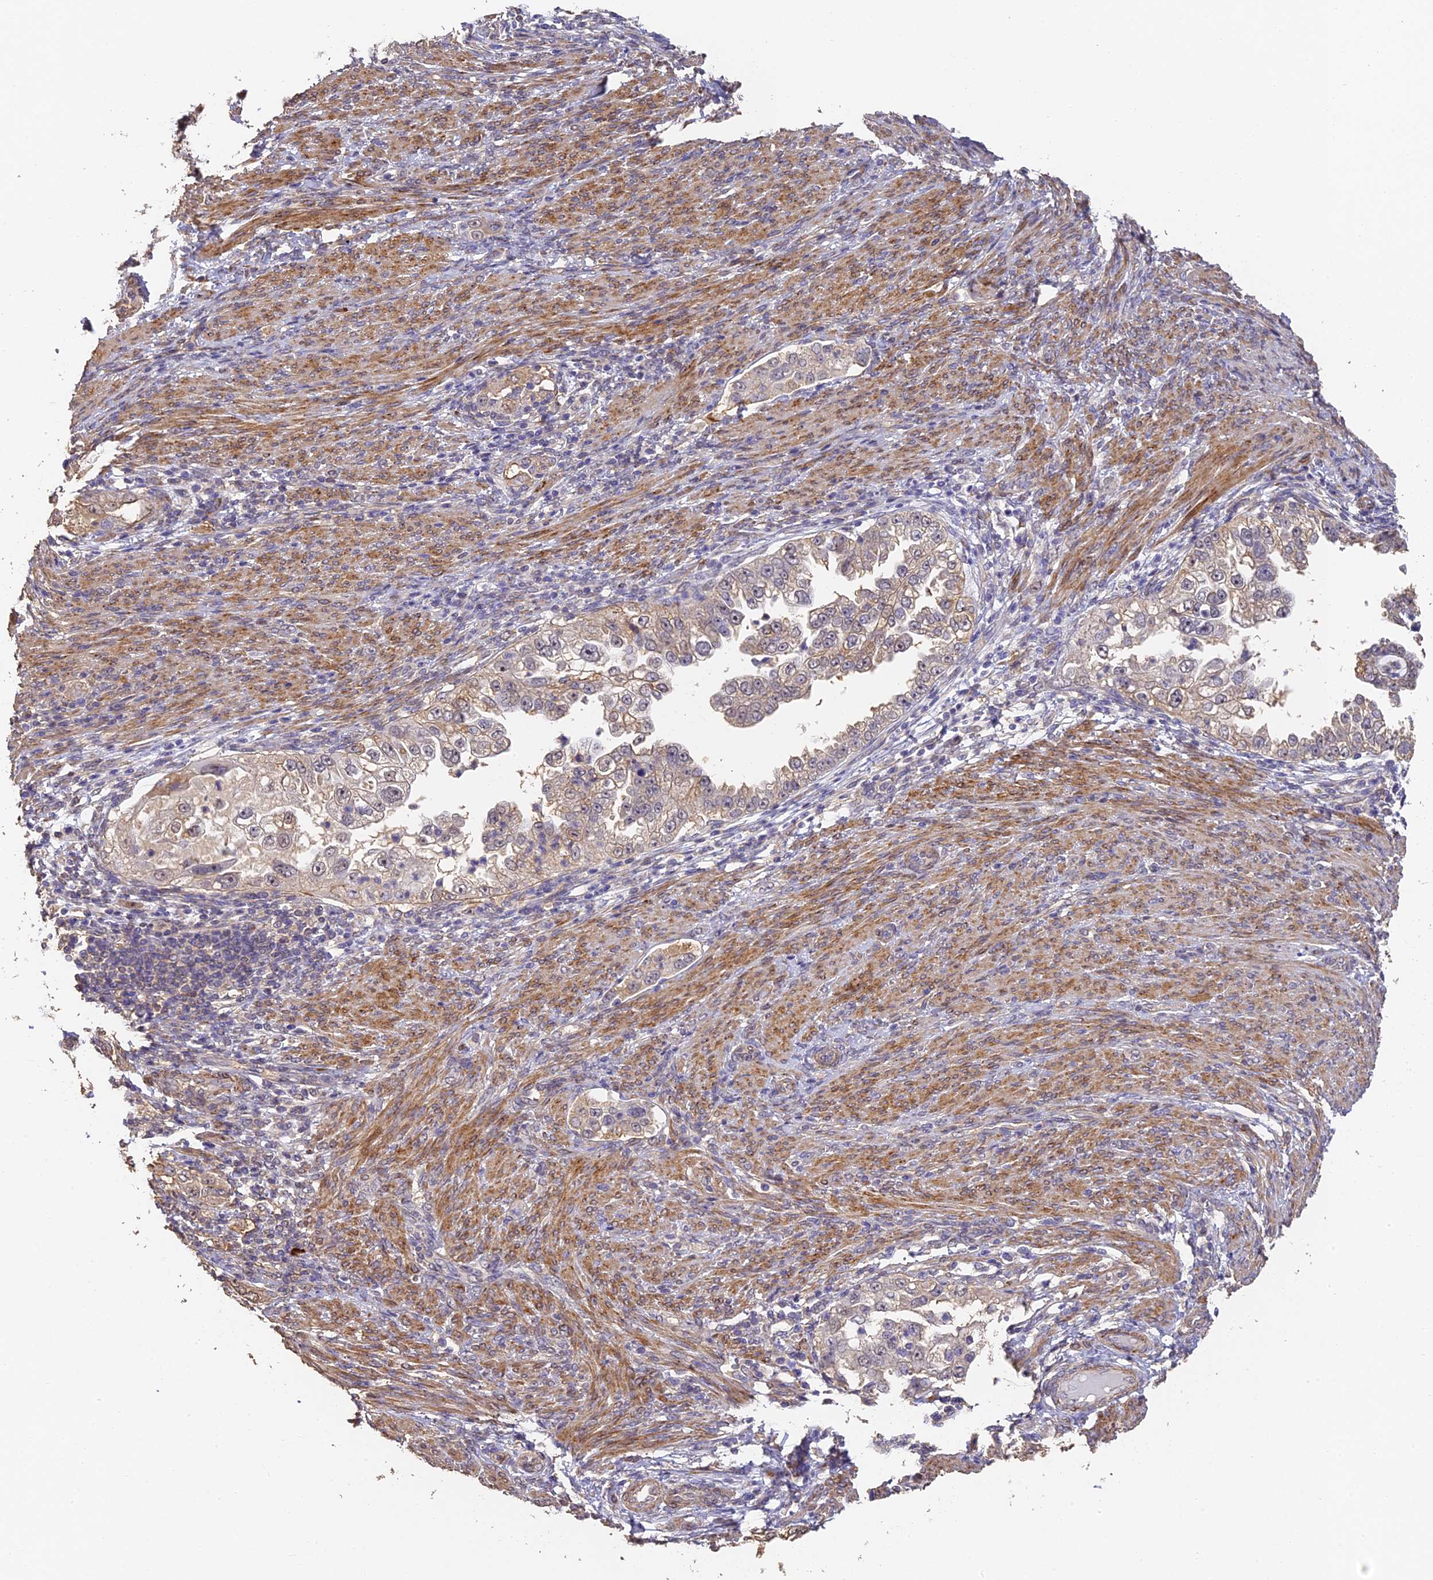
{"staining": {"intensity": "weak", "quantity": "25%-75%", "location": "cytoplasmic/membranous,nuclear"}, "tissue": "endometrial cancer", "cell_type": "Tumor cells", "image_type": "cancer", "snomed": [{"axis": "morphology", "description": "Adenocarcinoma, NOS"}, {"axis": "topography", "description": "Endometrium"}], "caption": "This is an image of immunohistochemistry staining of endometrial cancer (adenocarcinoma), which shows weak positivity in the cytoplasmic/membranous and nuclear of tumor cells.", "gene": "SLC11A1", "patient": {"sex": "female", "age": 85}}